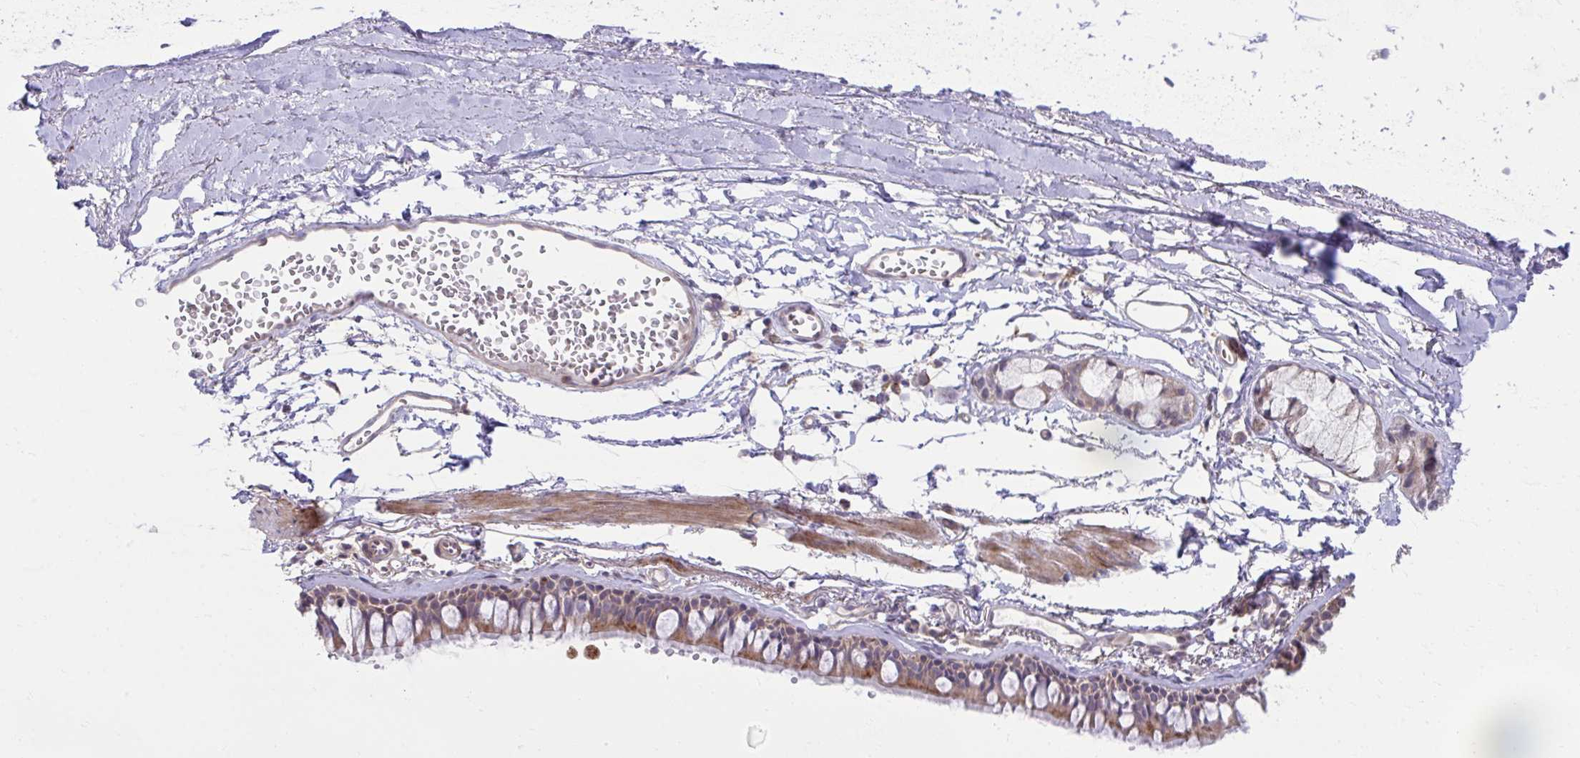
{"staining": {"intensity": "moderate", "quantity": ">75%", "location": "cytoplasmic/membranous"}, "tissue": "bronchus", "cell_type": "Respiratory epithelial cells", "image_type": "normal", "snomed": [{"axis": "morphology", "description": "Normal tissue, NOS"}, {"axis": "topography", "description": "Cartilage tissue"}, {"axis": "topography", "description": "Bronchus"}, {"axis": "topography", "description": "Peripheral nerve tissue"}], "caption": "This is an image of immunohistochemistry (IHC) staining of unremarkable bronchus, which shows moderate staining in the cytoplasmic/membranous of respiratory epithelial cells.", "gene": "C16orf54", "patient": {"sex": "female", "age": 59}}